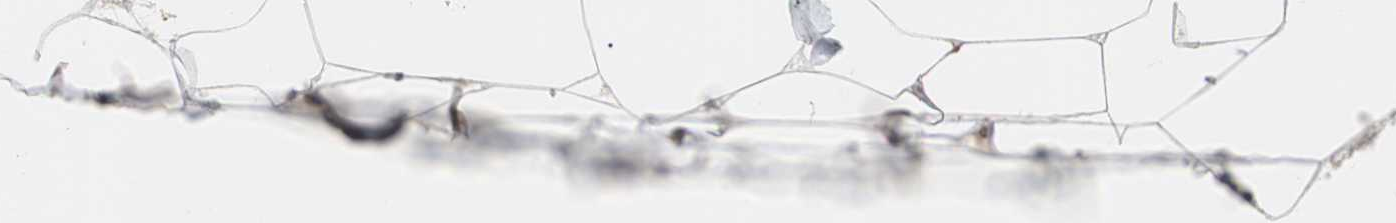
{"staining": {"intensity": "moderate", "quantity": ">75%", "location": "nuclear"}, "tissue": "adipose tissue", "cell_type": "Adipocytes", "image_type": "normal", "snomed": [{"axis": "morphology", "description": "Normal tissue, NOS"}, {"axis": "morphology", "description": "Duct carcinoma"}, {"axis": "topography", "description": "Breast"}, {"axis": "topography", "description": "Adipose tissue"}], "caption": "Approximately >75% of adipocytes in unremarkable human adipose tissue exhibit moderate nuclear protein positivity as visualized by brown immunohistochemical staining.", "gene": "TAF7", "patient": {"sex": "female", "age": 37}}